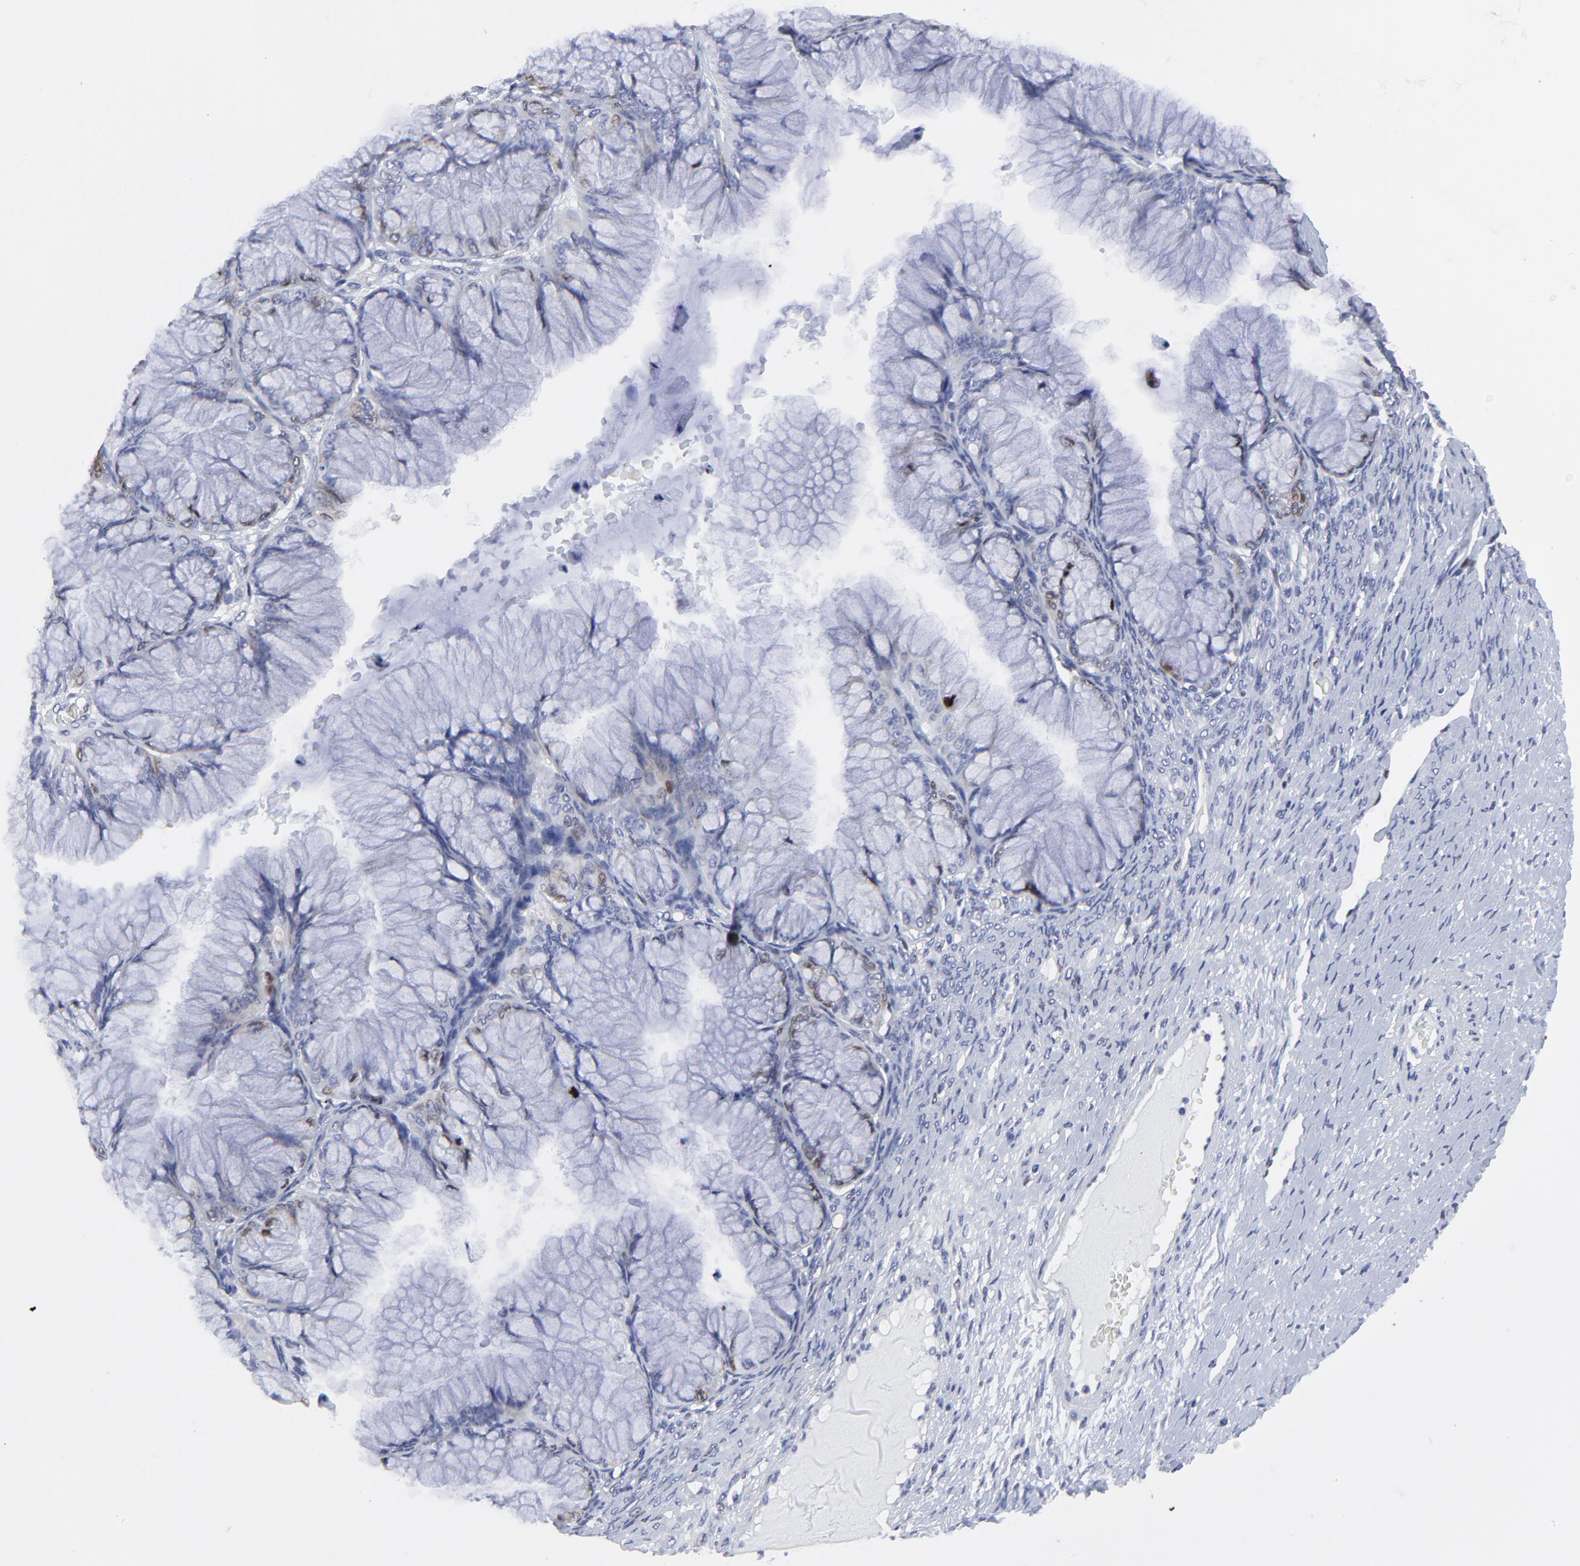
{"staining": {"intensity": "weak", "quantity": "<25%", "location": "nuclear"}, "tissue": "ovarian cancer", "cell_type": "Tumor cells", "image_type": "cancer", "snomed": [{"axis": "morphology", "description": "Cystadenocarcinoma, mucinous, NOS"}, {"axis": "topography", "description": "Ovary"}], "caption": "Protein analysis of ovarian cancer shows no significant staining in tumor cells.", "gene": "NCAPH", "patient": {"sex": "female", "age": 63}}